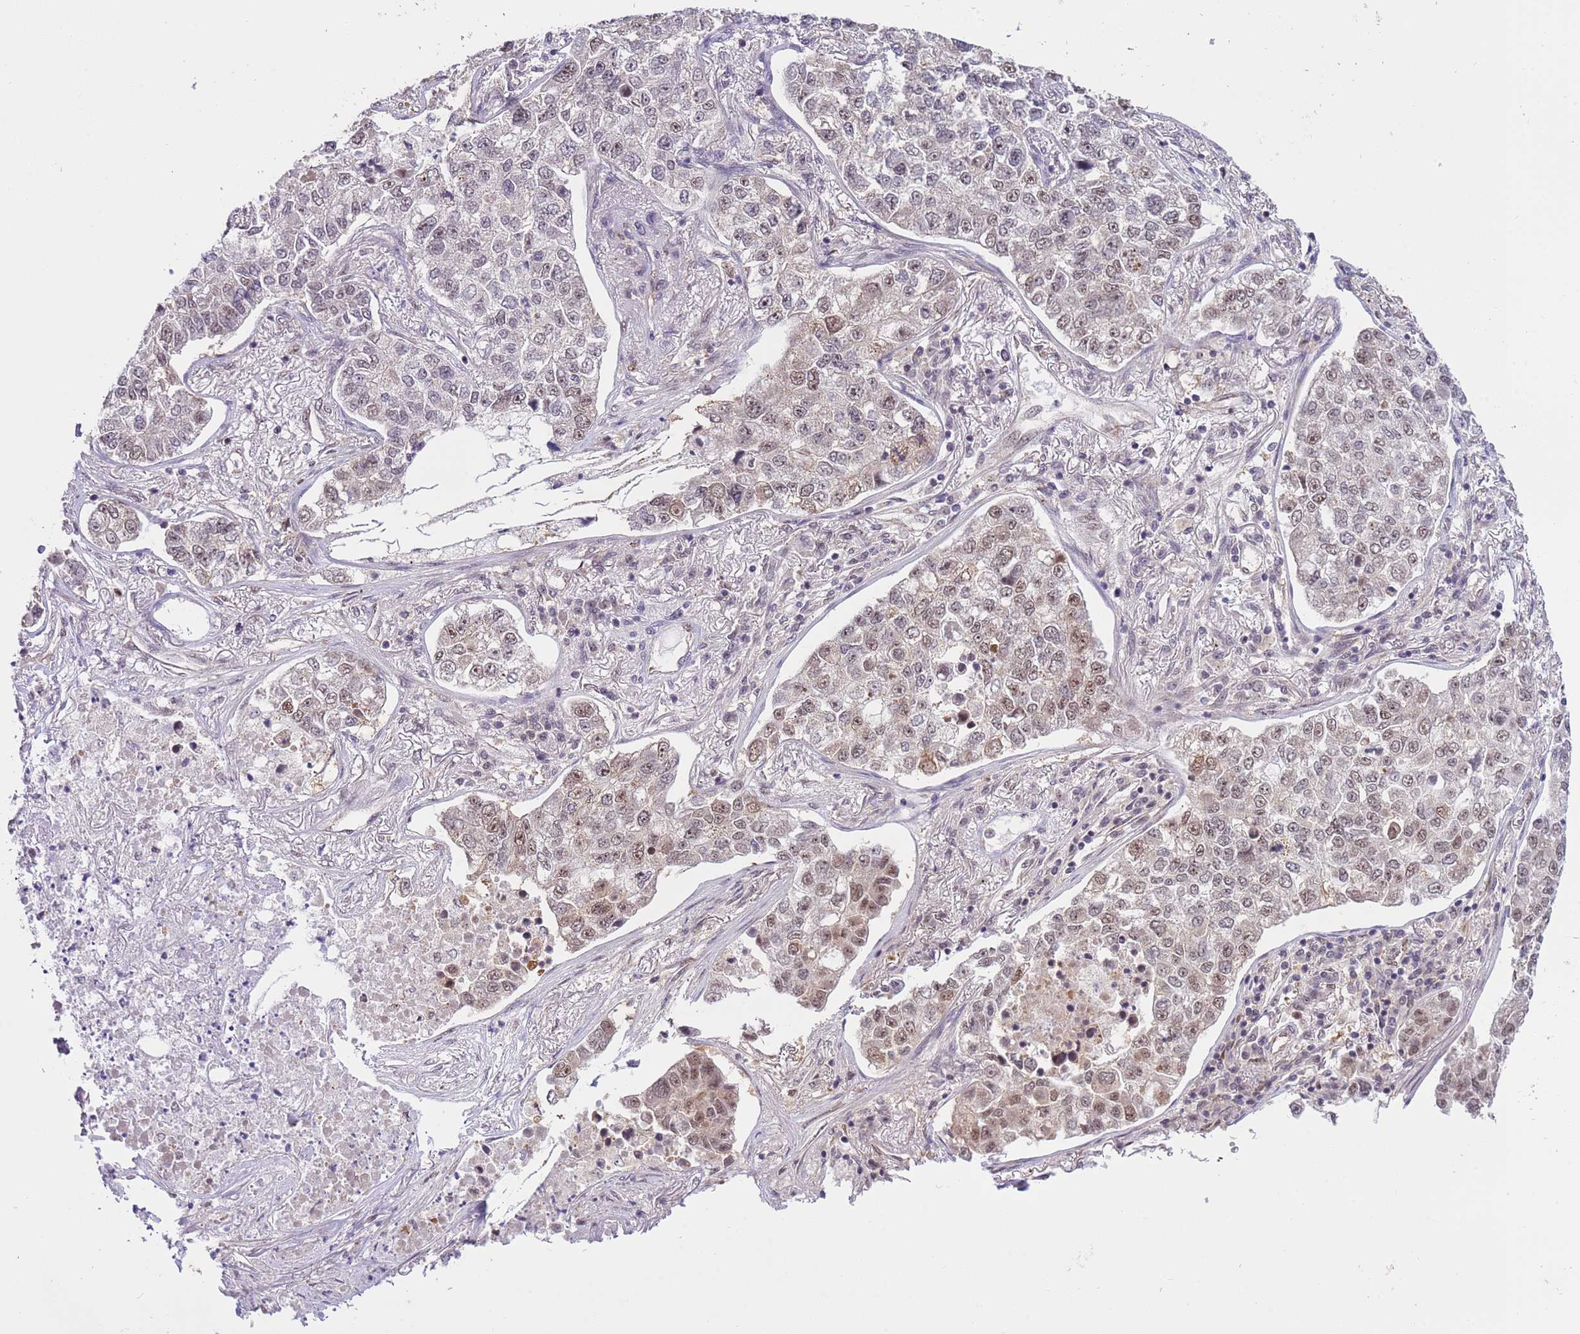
{"staining": {"intensity": "weak", "quantity": "25%-75%", "location": "nuclear"}, "tissue": "lung cancer", "cell_type": "Tumor cells", "image_type": "cancer", "snomed": [{"axis": "morphology", "description": "Adenocarcinoma, NOS"}, {"axis": "topography", "description": "Lung"}], "caption": "DAB (3,3'-diaminobenzidine) immunohistochemical staining of lung cancer exhibits weak nuclear protein staining in approximately 25%-75% of tumor cells.", "gene": "PRPF6", "patient": {"sex": "male", "age": 49}}